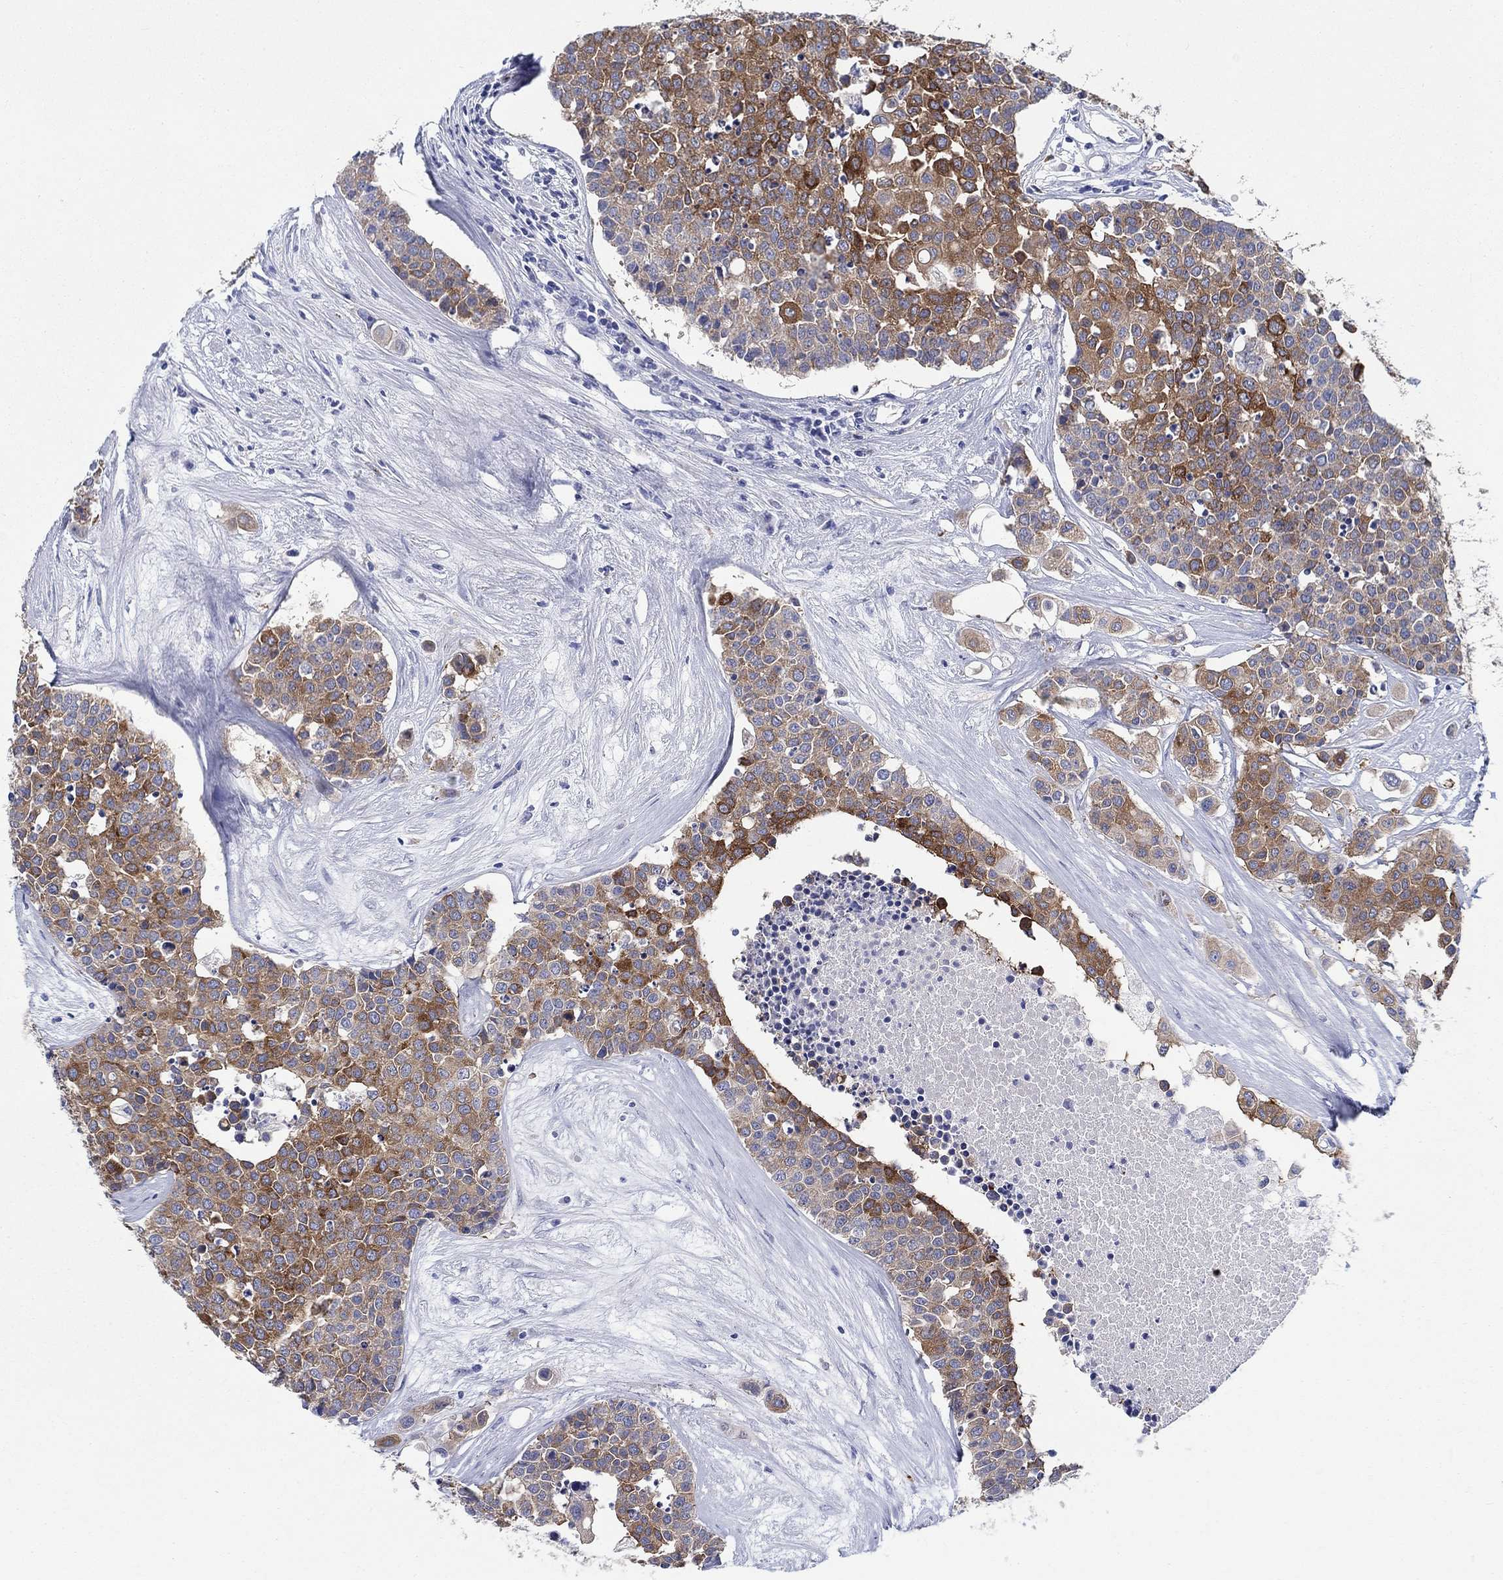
{"staining": {"intensity": "moderate", "quantity": ">75%", "location": "cytoplasmic/membranous"}, "tissue": "carcinoid", "cell_type": "Tumor cells", "image_type": "cancer", "snomed": [{"axis": "morphology", "description": "Carcinoid, malignant, NOS"}, {"axis": "topography", "description": "Colon"}], "caption": "Protein expression analysis of carcinoid demonstrates moderate cytoplasmic/membranous staining in about >75% of tumor cells.", "gene": "RAP1GAP", "patient": {"sex": "male", "age": 81}}